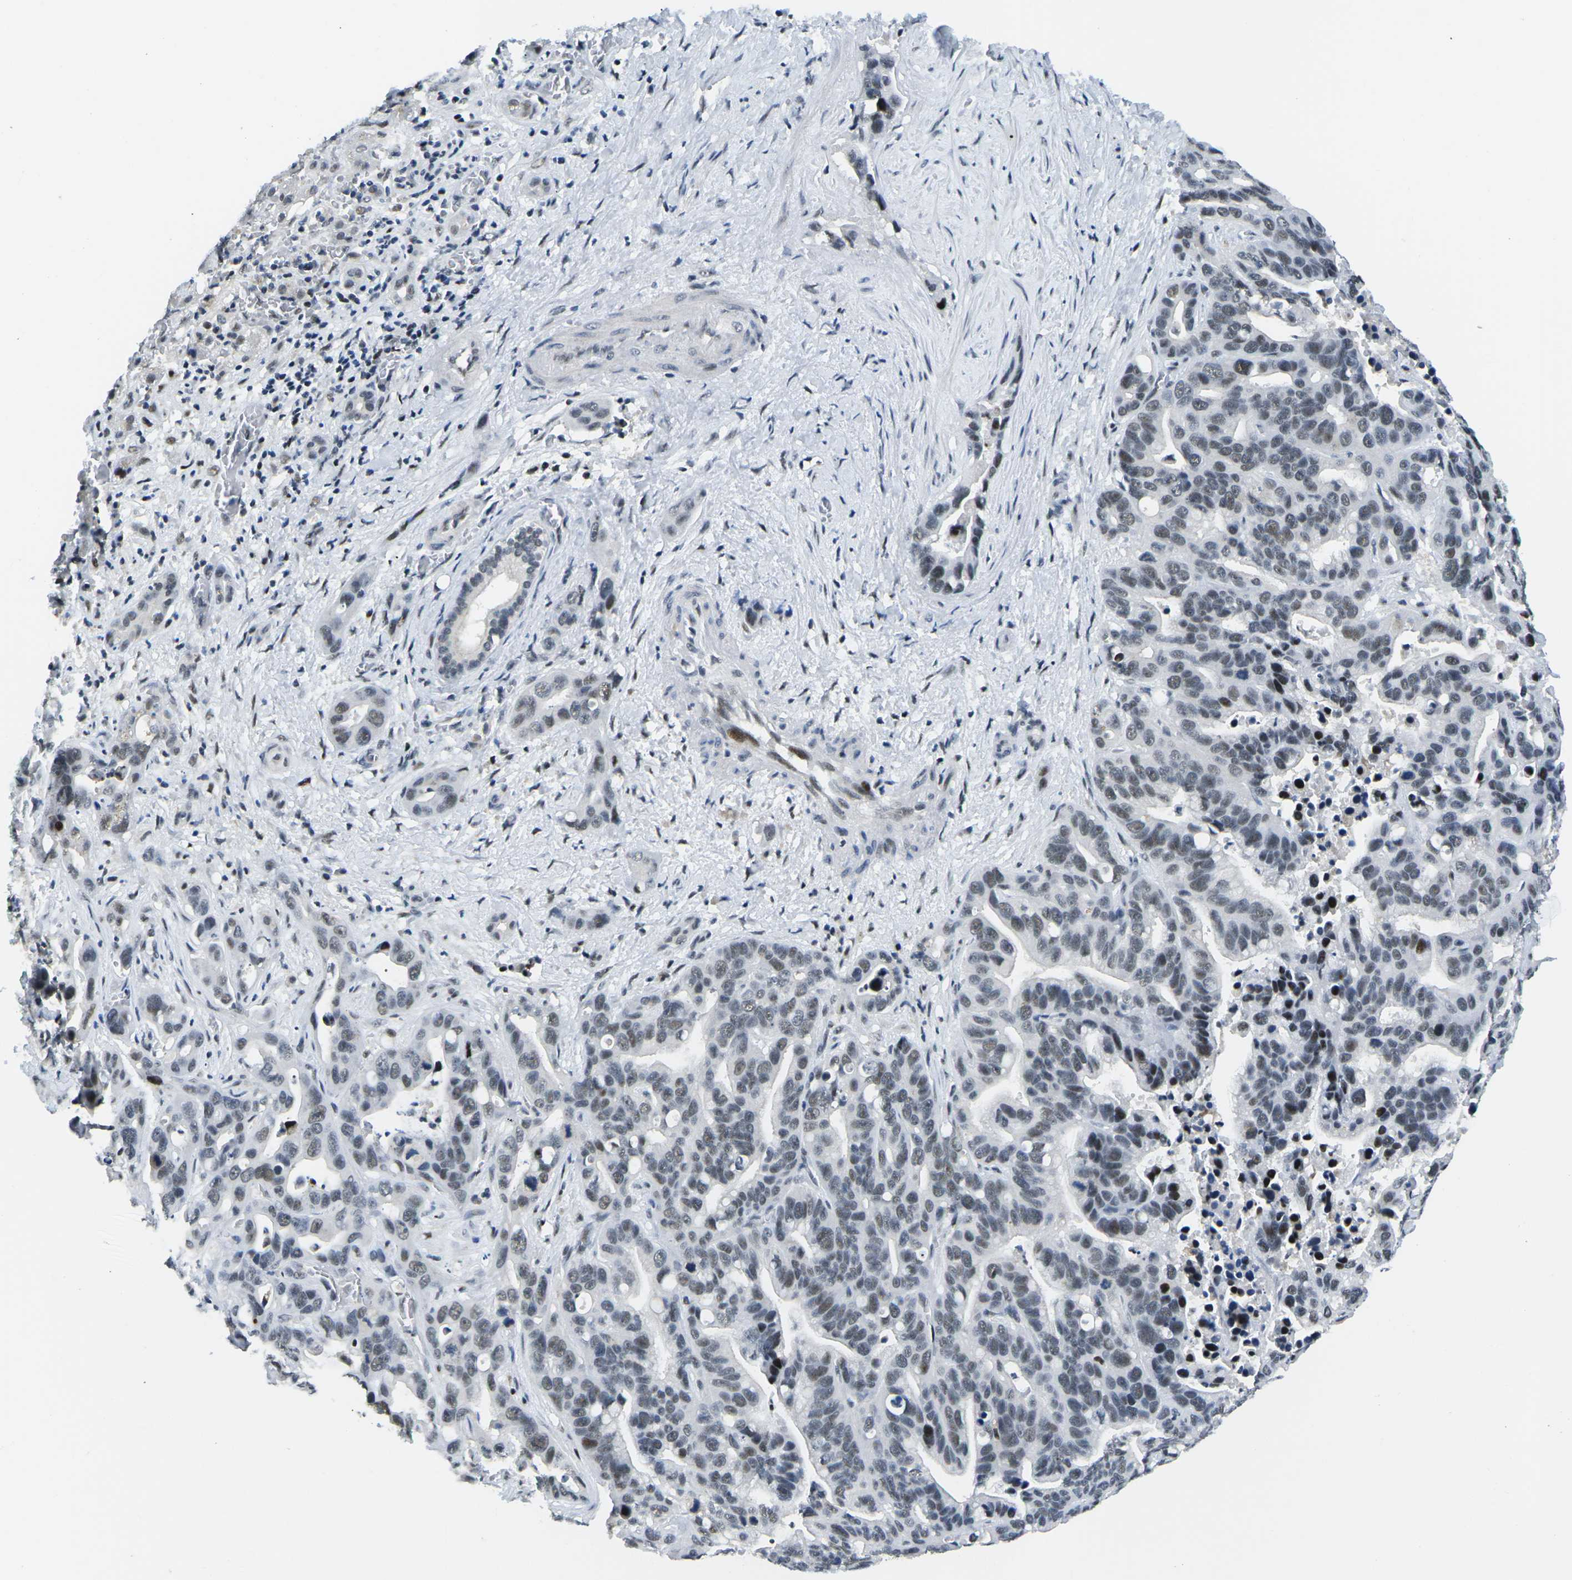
{"staining": {"intensity": "weak", "quantity": "25%-75%", "location": "nuclear"}, "tissue": "liver cancer", "cell_type": "Tumor cells", "image_type": "cancer", "snomed": [{"axis": "morphology", "description": "Cholangiocarcinoma"}, {"axis": "topography", "description": "Liver"}], "caption": "Immunohistochemistry (IHC) image of human liver cholangiocarcinoma stained for a protein (brown), which exhibits low levels of weak nuclear positivity in about 25%-75% of tumor cells.", "gene": "PRPF8", "patient": {"sex": "female", "age": 65}}